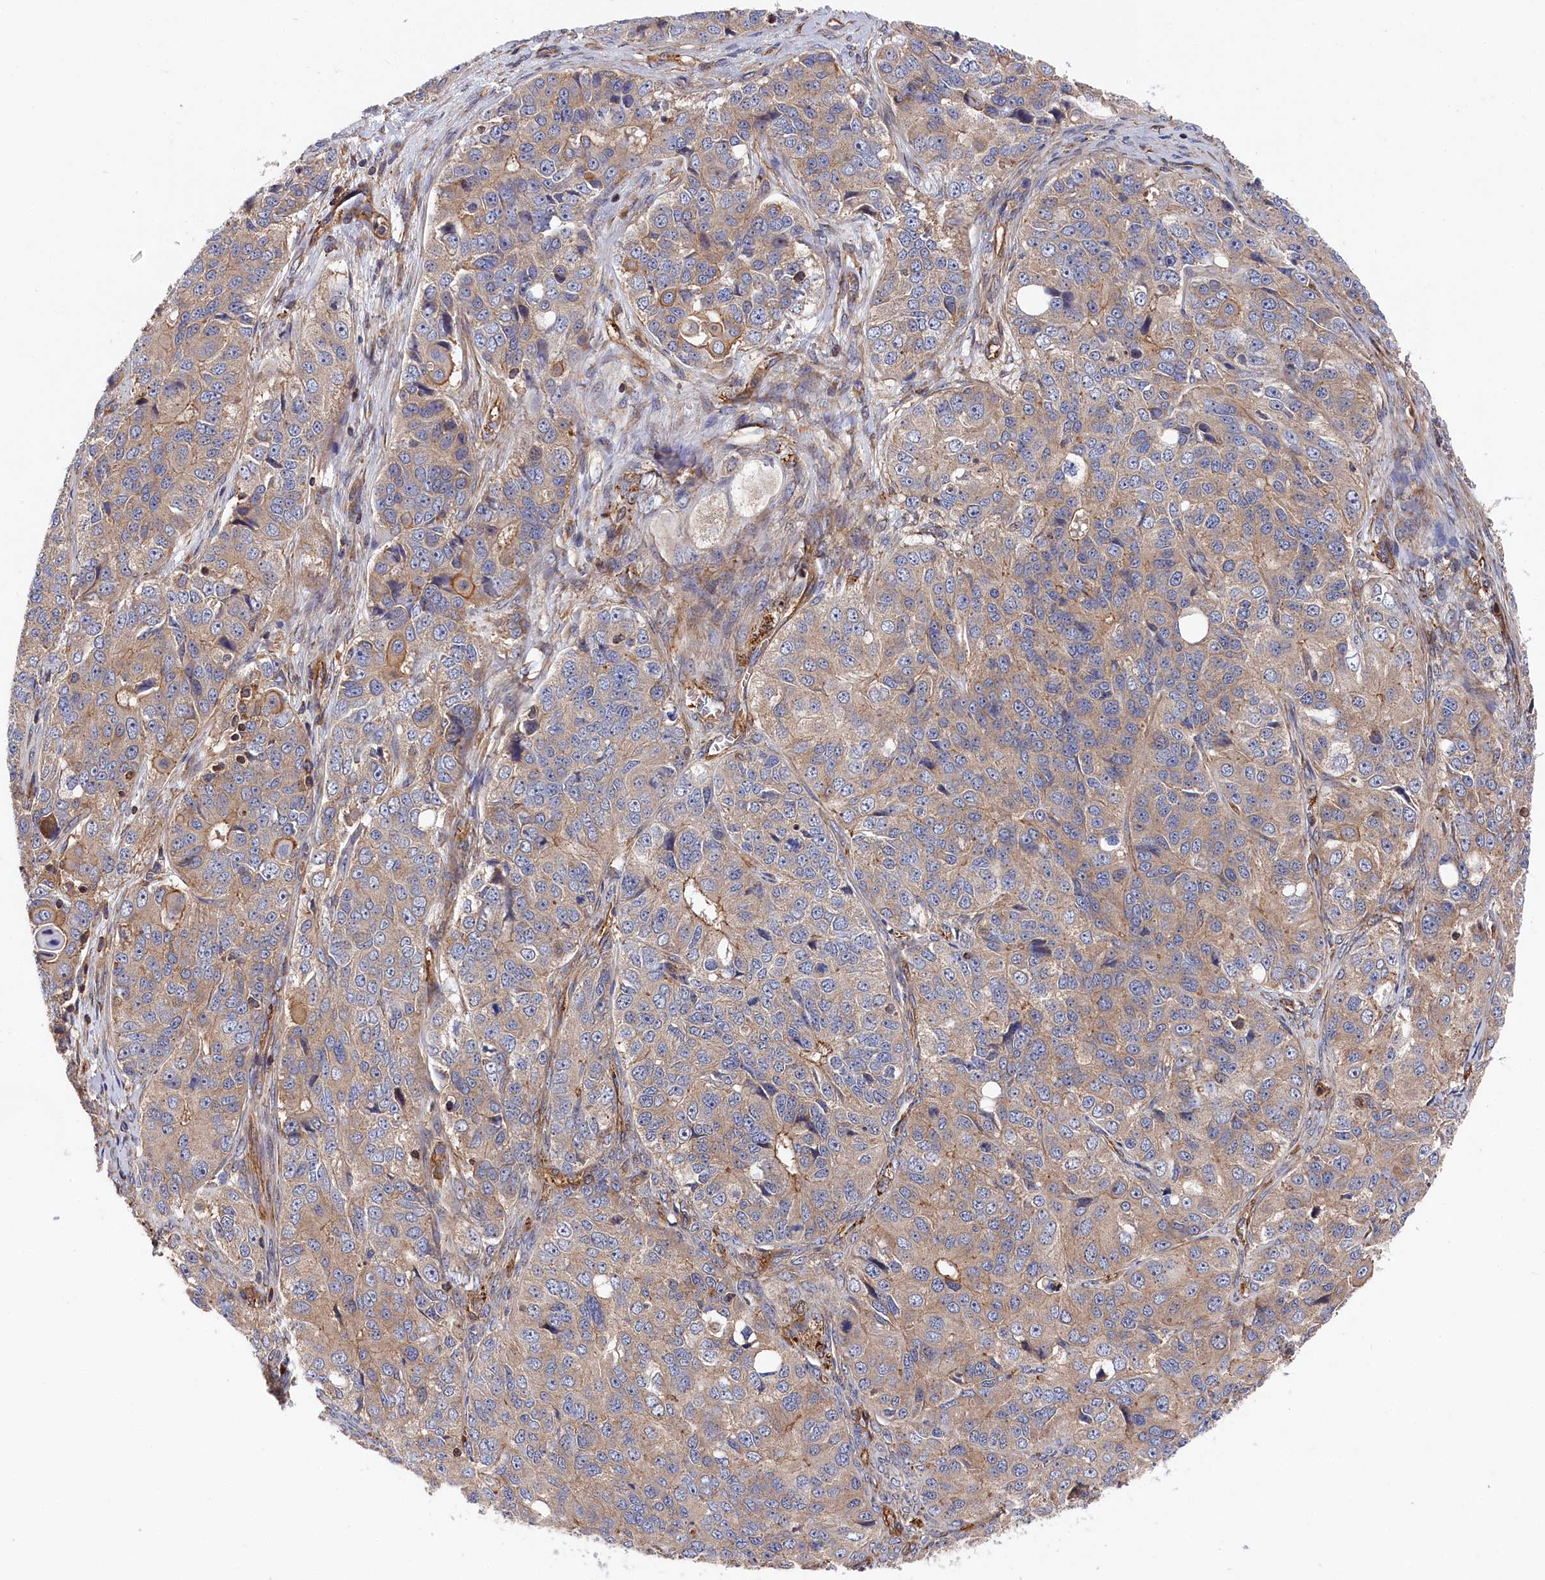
{"staining": {"intensity": "weak", "quantity": ">75%", "location": "cytoplasmic/membranous"}, "tissue": "ovarian cancer", "cell_type": "Tumor cells", "image_type": "cancer", "snomed": [{"axis": "morphology", "description": "Carcinoma, endometroid"}, {"axis": "topography", "description": "Ovary"}], "caption": "This is a photomicrograph of IHC staining of ovarian endometroid carcinoma, which shows weak staining in the cytoplasmic/membranous of tumor cells.", "gene": "LDHD", "patient": {"sex": "female", "age": 51}}